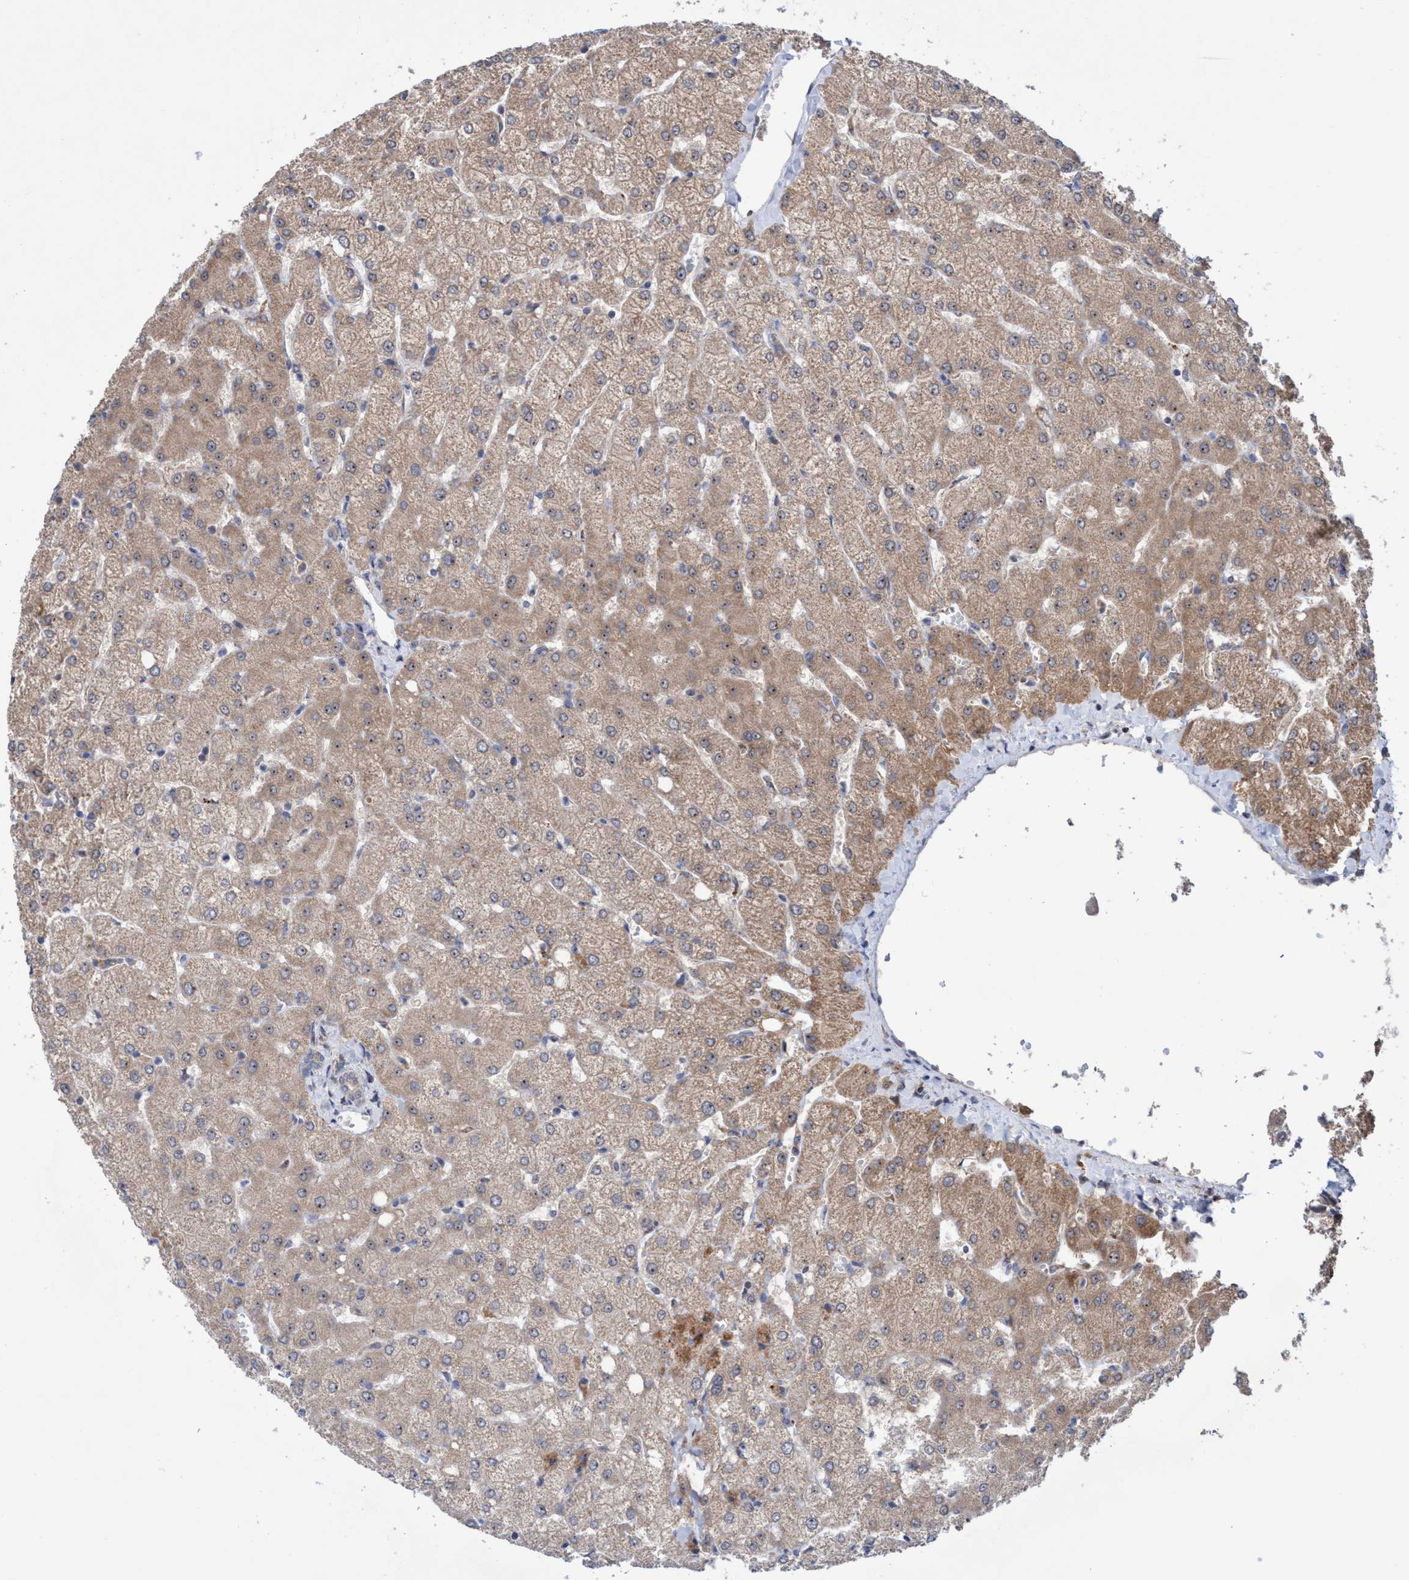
{"staining": {"intensity": "negative", "quantity": "none", "location": "none"}, "tissue": "liver", "cell_type": "Cholangiocytes", "image_type": "normal", "snomed": [{"axis": "morphology", "description": "Normal tissue, NOS"}, {"axis": "topography", "description": "Liver"}], "caption": "IHC of normal human liver exhibits no staining in cholangiocytes.", "gene": "P2RY14", "patient": {"sex": "female", "age": 54}}